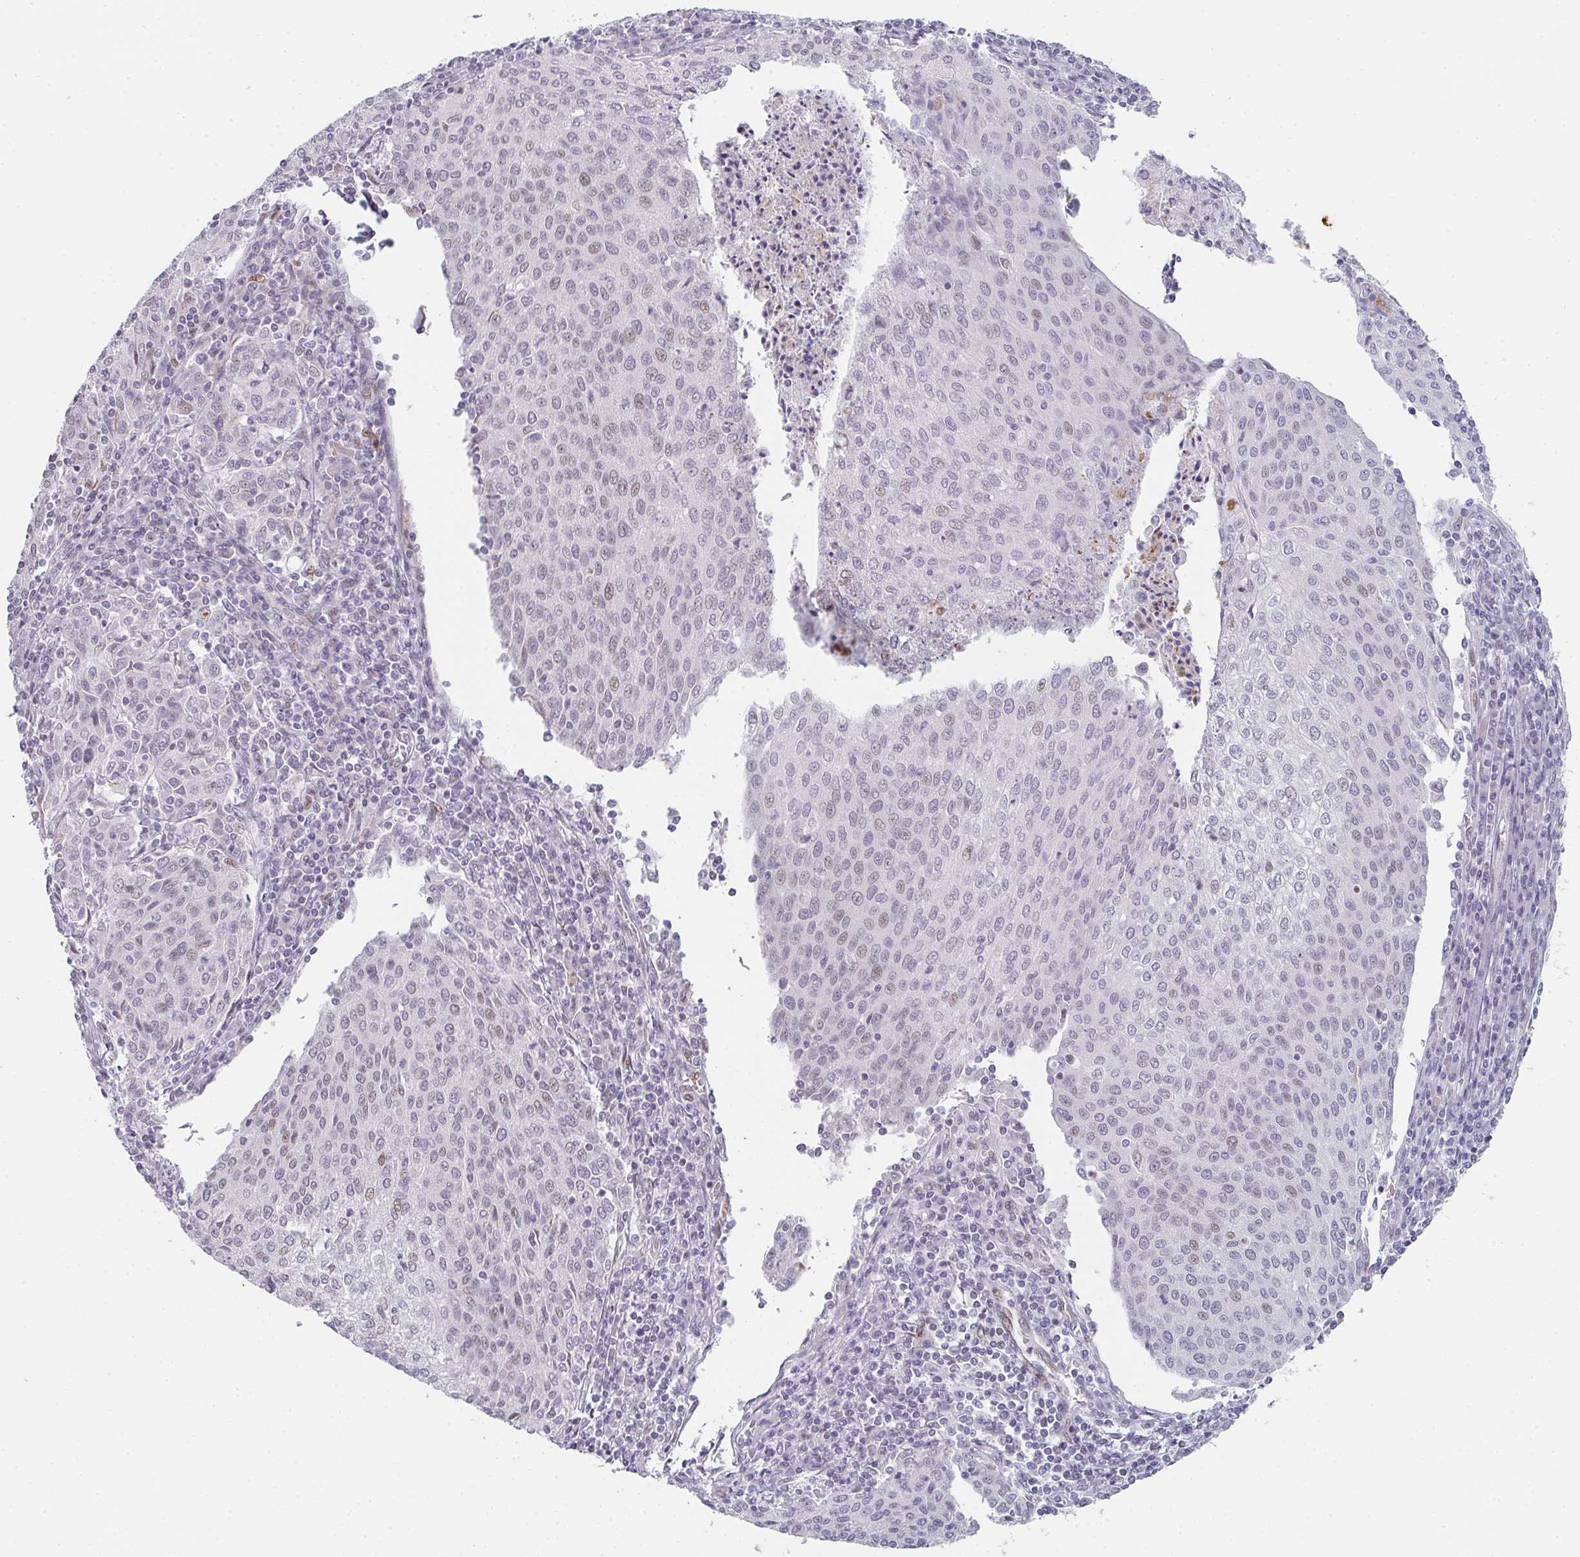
{"staining": {"intensity": "weak", "quantity": "<25%", "location": "nuclear"}, "tissue": "cervical cancer", "cell_type": "Tumor cells", "image_type": "cancer", "snomed": [{"axis": "morphology", "description": "Squamous cell carcinoma, NOS"}, {"axis": "topography", "description": "Cervix"}], "caption": "Protein analysis of squamous cell carcinoma (cervical) shows no significant staining in tumor cells.", "gene": "POU2AF2", "patient": {"sex": "female", "age": 46}}